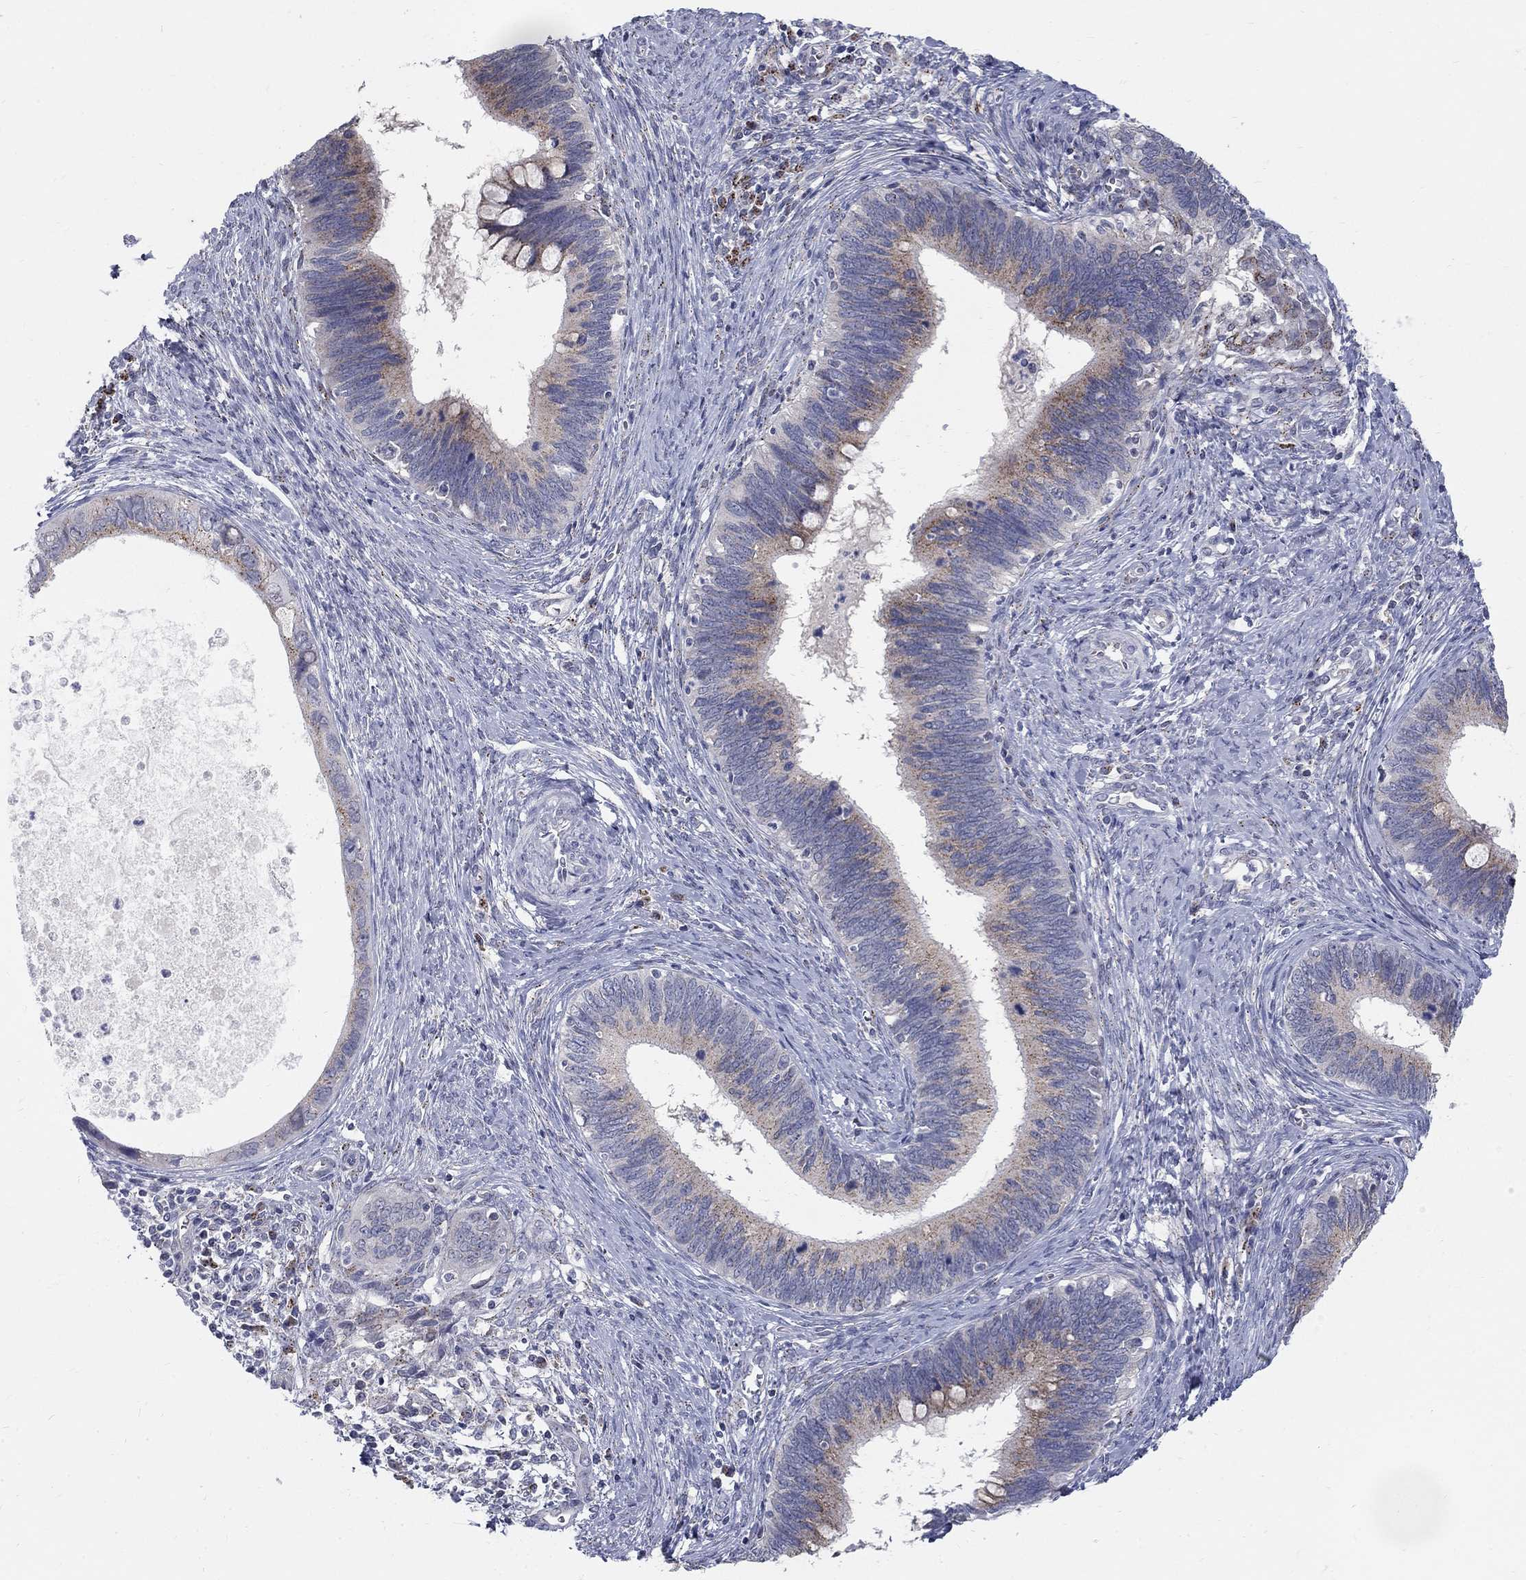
{"staining": {"intensity": "moderate", "quantity": "<25%", "location": "cytoplasmic/membranous"}, "tissue": "cervical cancer", "cell_type": "Tumor cells", "image_type": "cancer", "snomed": [{"axis": "morphology", "description": "Adenocarcinoma, NOS"}, {"axis": "topography", "description": "Cervix"}], "caption": "Protein staining displays moderate cytoplasmic/membranous positivity in approximately <25% of tumor cells in cervical cancer (adenocarcinoma).", "gene": "PANK3", "patient": {"sex": "female", "age": 42}}